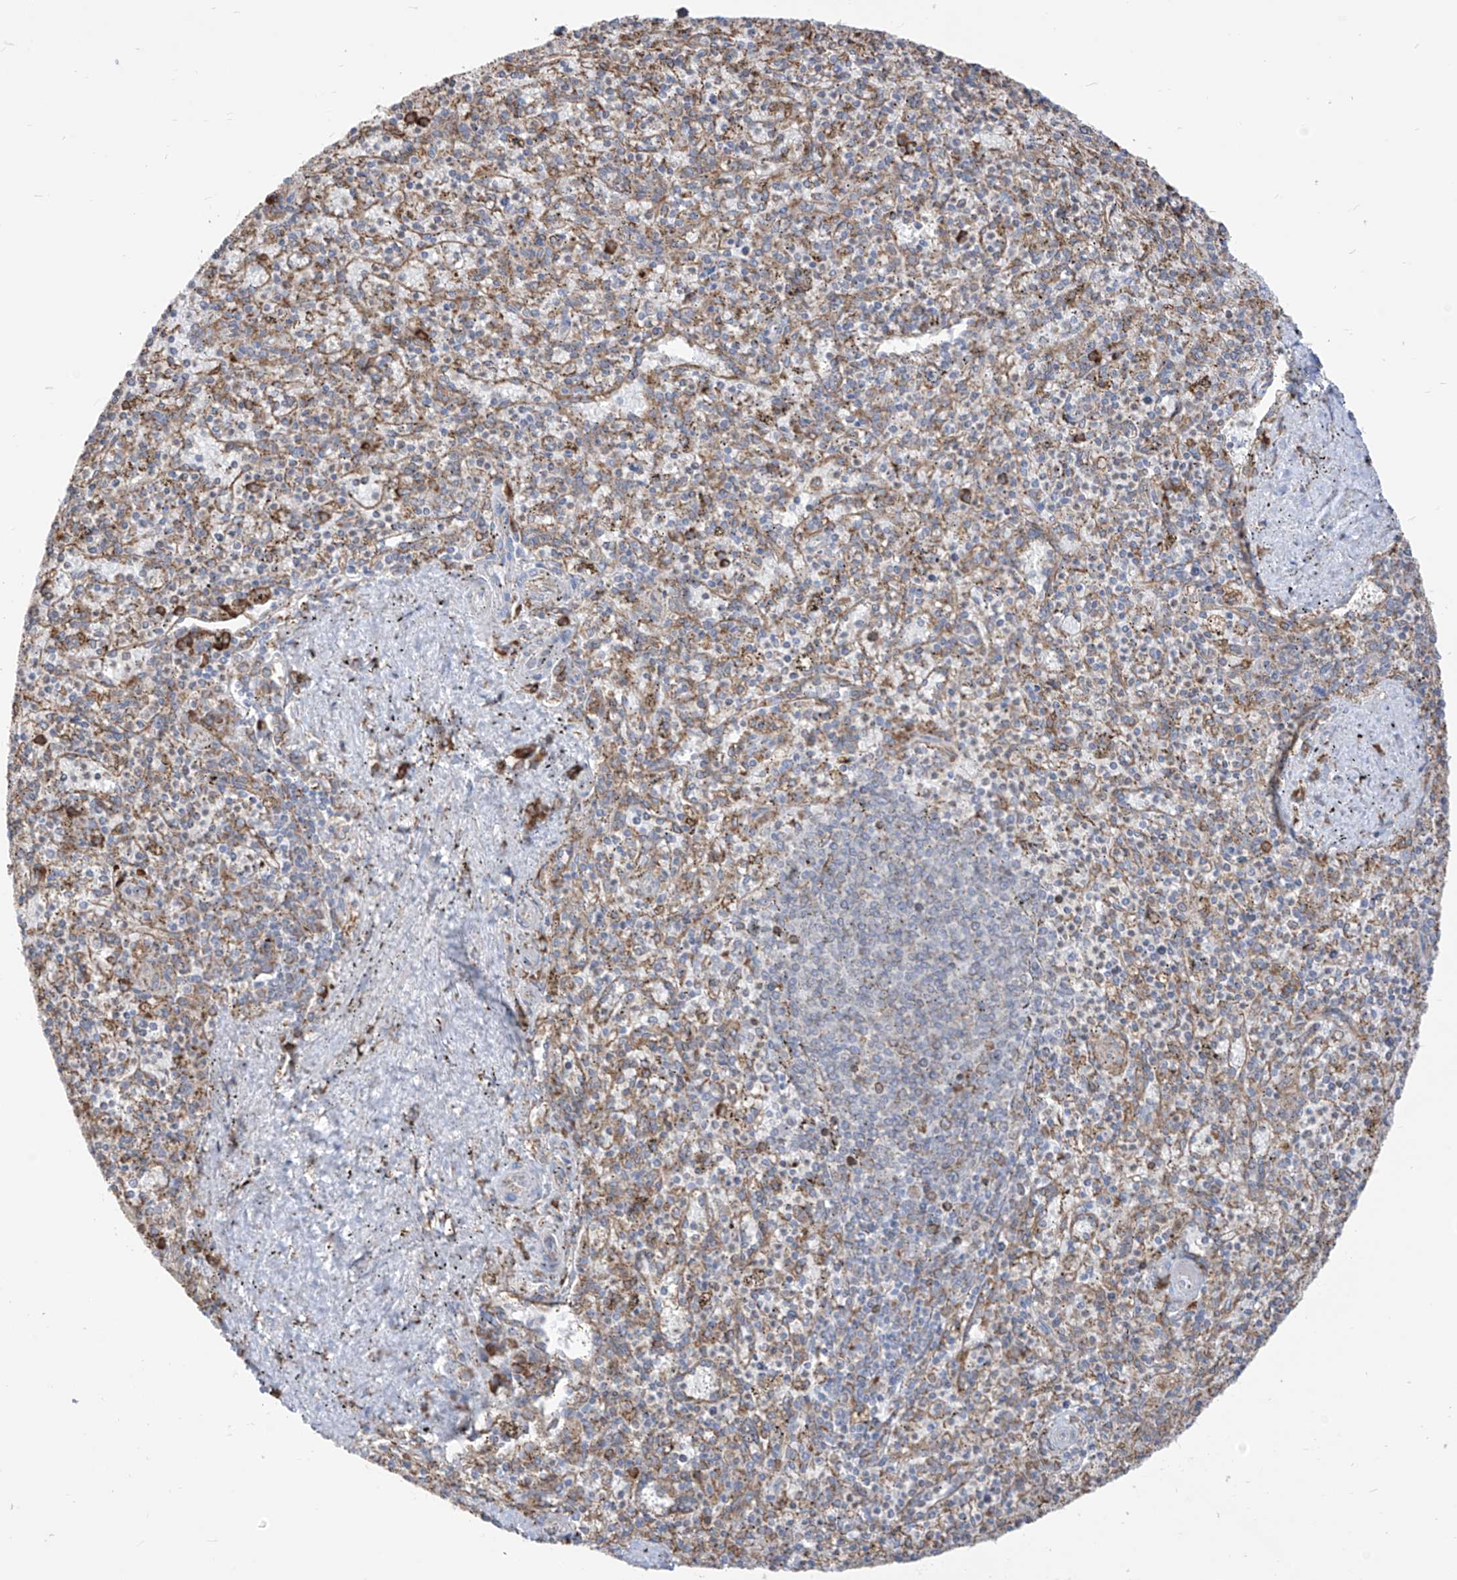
{"staining": {"intensity": "moderate", "quantity": "25%-75%", "location": "cytoplasmic/membranous"}, "tissue": "spleen", "cell_type": "Cells in red pulp", "image_type": "normal", "snomed": [{"axis": "morphology", "description": "Normal tissue, NOS"}, {"axis": "topography", "description": "Spleen"}], "caption": "Spleen stained for a protein shows moderate cytoplasmic/membranous positivity in cells in red pulp. (brown staining indicates protein expression, while blue staining denotes nuclei).", "gene": "PDIA6", "patient": {"sex": "male", "age": 72}}